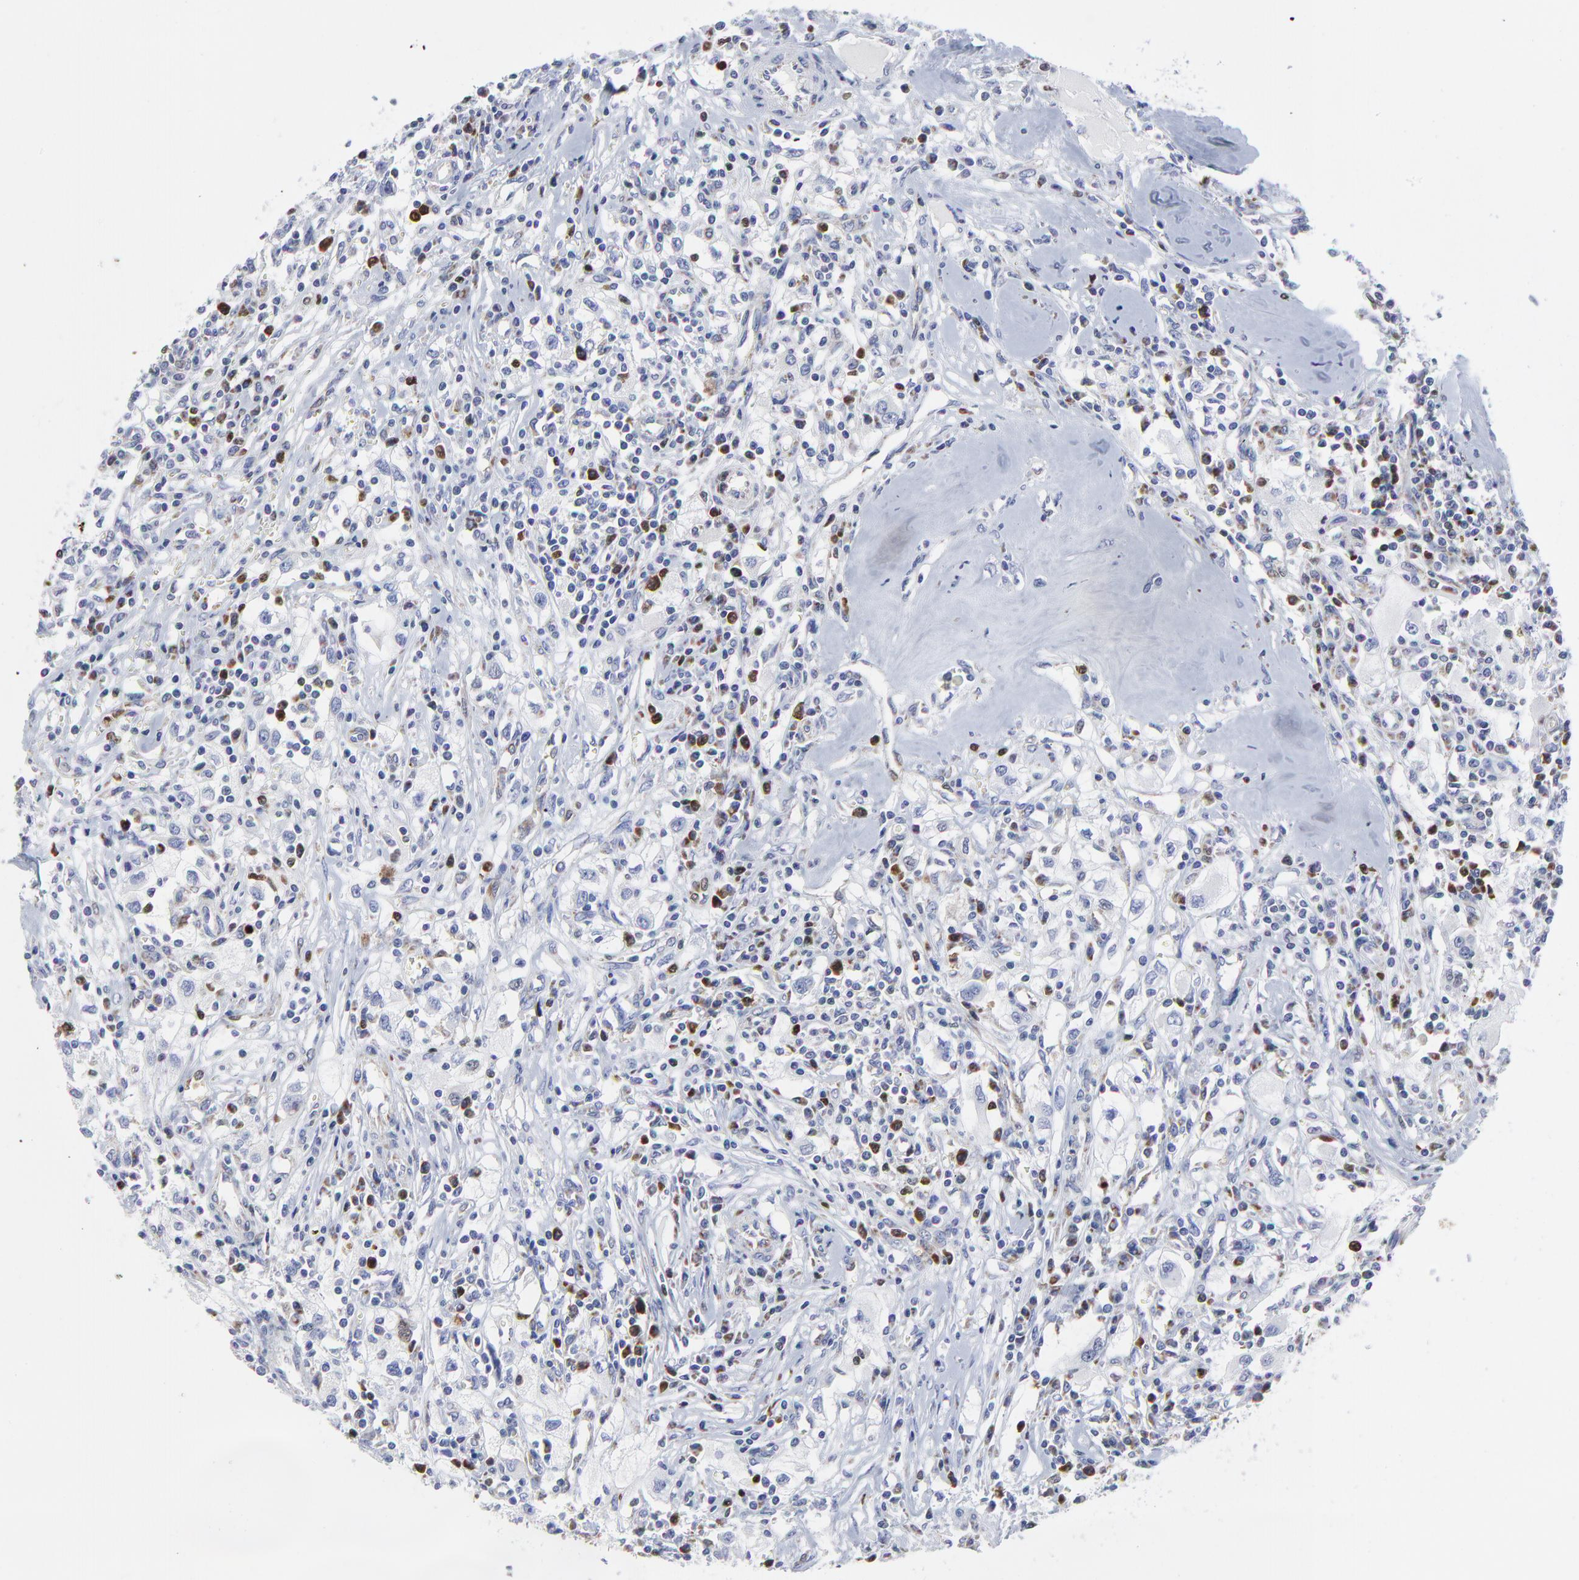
{"staining": {"intensity": "strong", "quantity": "<25%", "location": "nuclear"}, "tissue": "renal cancer", "cell_type": "Tumor cells", "image_type": "cancer", "snomed": [{"axis": "morphology", "description": "Adenocarcinoma, NOS"}, {"axis": "topography", "description": "Kidney"}], "caption": "Renal adenocarcinoma stained with a protein marker exhibits strong staining in tumor cells.", "gene": "NCAPH", "patient": {"sex": "male", "age": 82}}